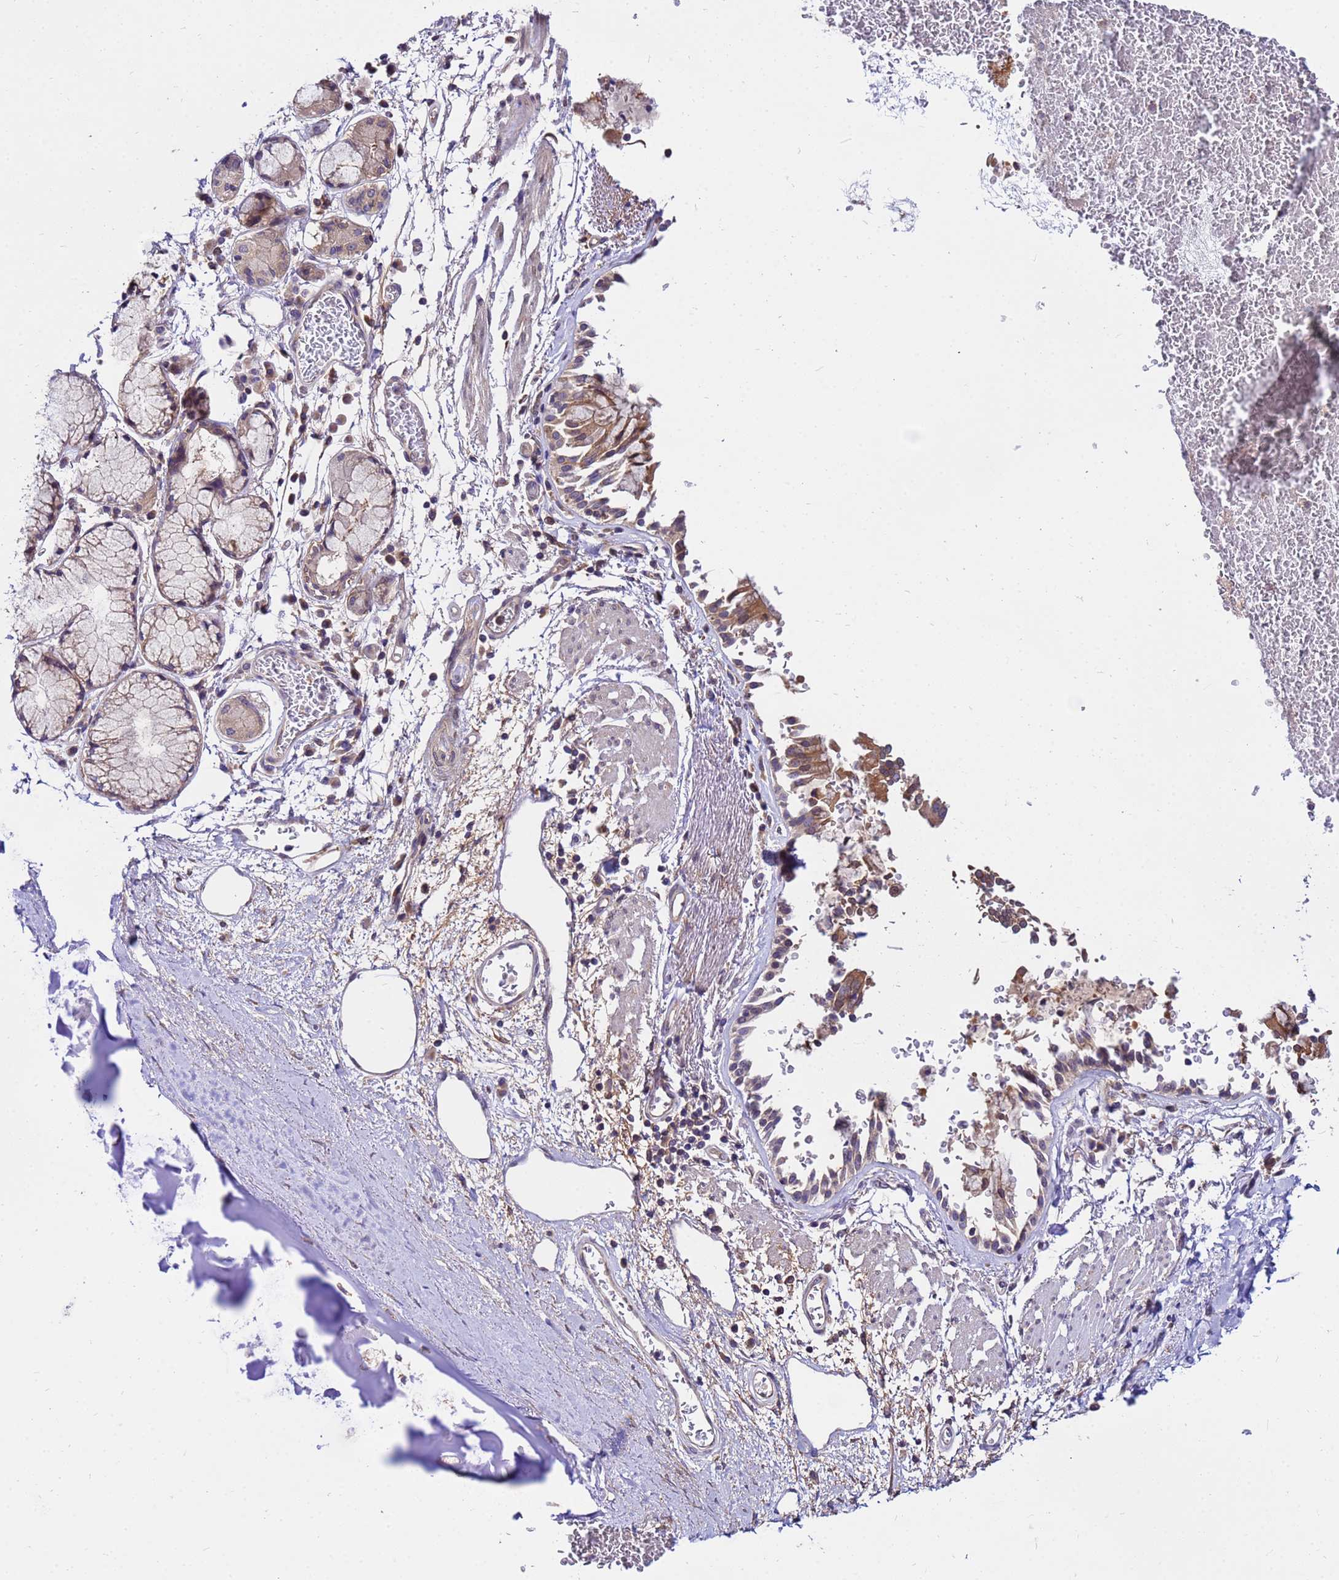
{"staining": {"intensity": "negative", "quantity": "none", "location": "none"}, "tissue": "soft tissue", "cell_type": "Chondrocytes", "image_type": "normal", "snomed": [{"axis": "morphology", "description": "Normal tissue, NOS"}, {"axis": "topography", "description": "Cartilage tissue"}], "caption": "Soft tissue stained for a protein using immunohistochemistry (IHC) demonstrates no positivity chondrocytes.", "gene": "GET3", "patient": {"sex": "male", "age": 73}}